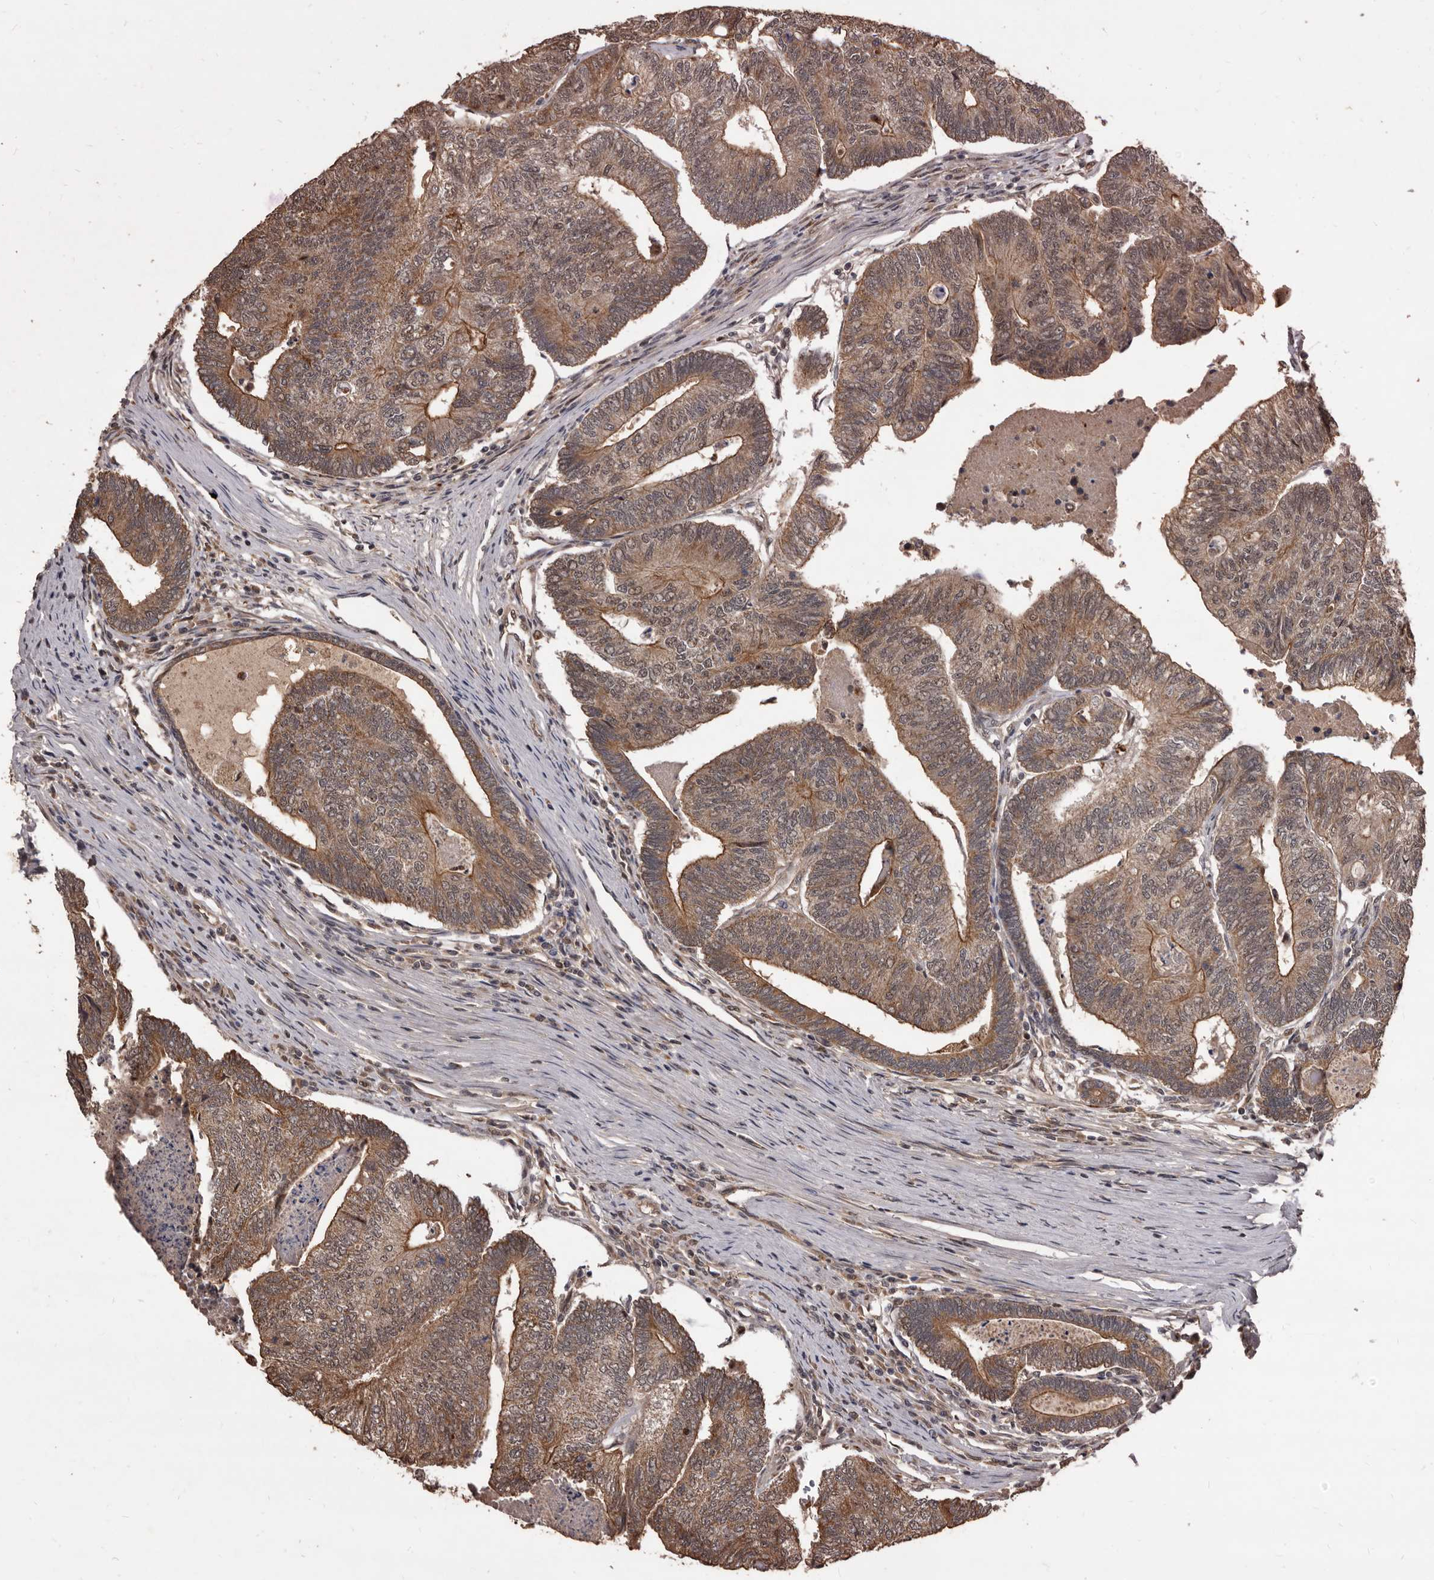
{"staining": {"intensity": "moderate", "quantity": ">75%", "location": "cytoplasmic/membranous"}, "tissue": "colorectal cancer", "cell_type": "Tumor cells", "image_type": "cancer", "snomed": [{"axis": "morphology", "description": "Adenocarcinoma, NOS"}, {"axis": "topography", "description": "Colon"}], "caption": "DAB immunohistochemical staining of colorectal adenocarcinoma demonstrates moderate cytoplasmic/membranous protein expression in approximately >75% of tumor cells.", "gene": "AHR", "patient": {"sex": "female", "age": 67}}